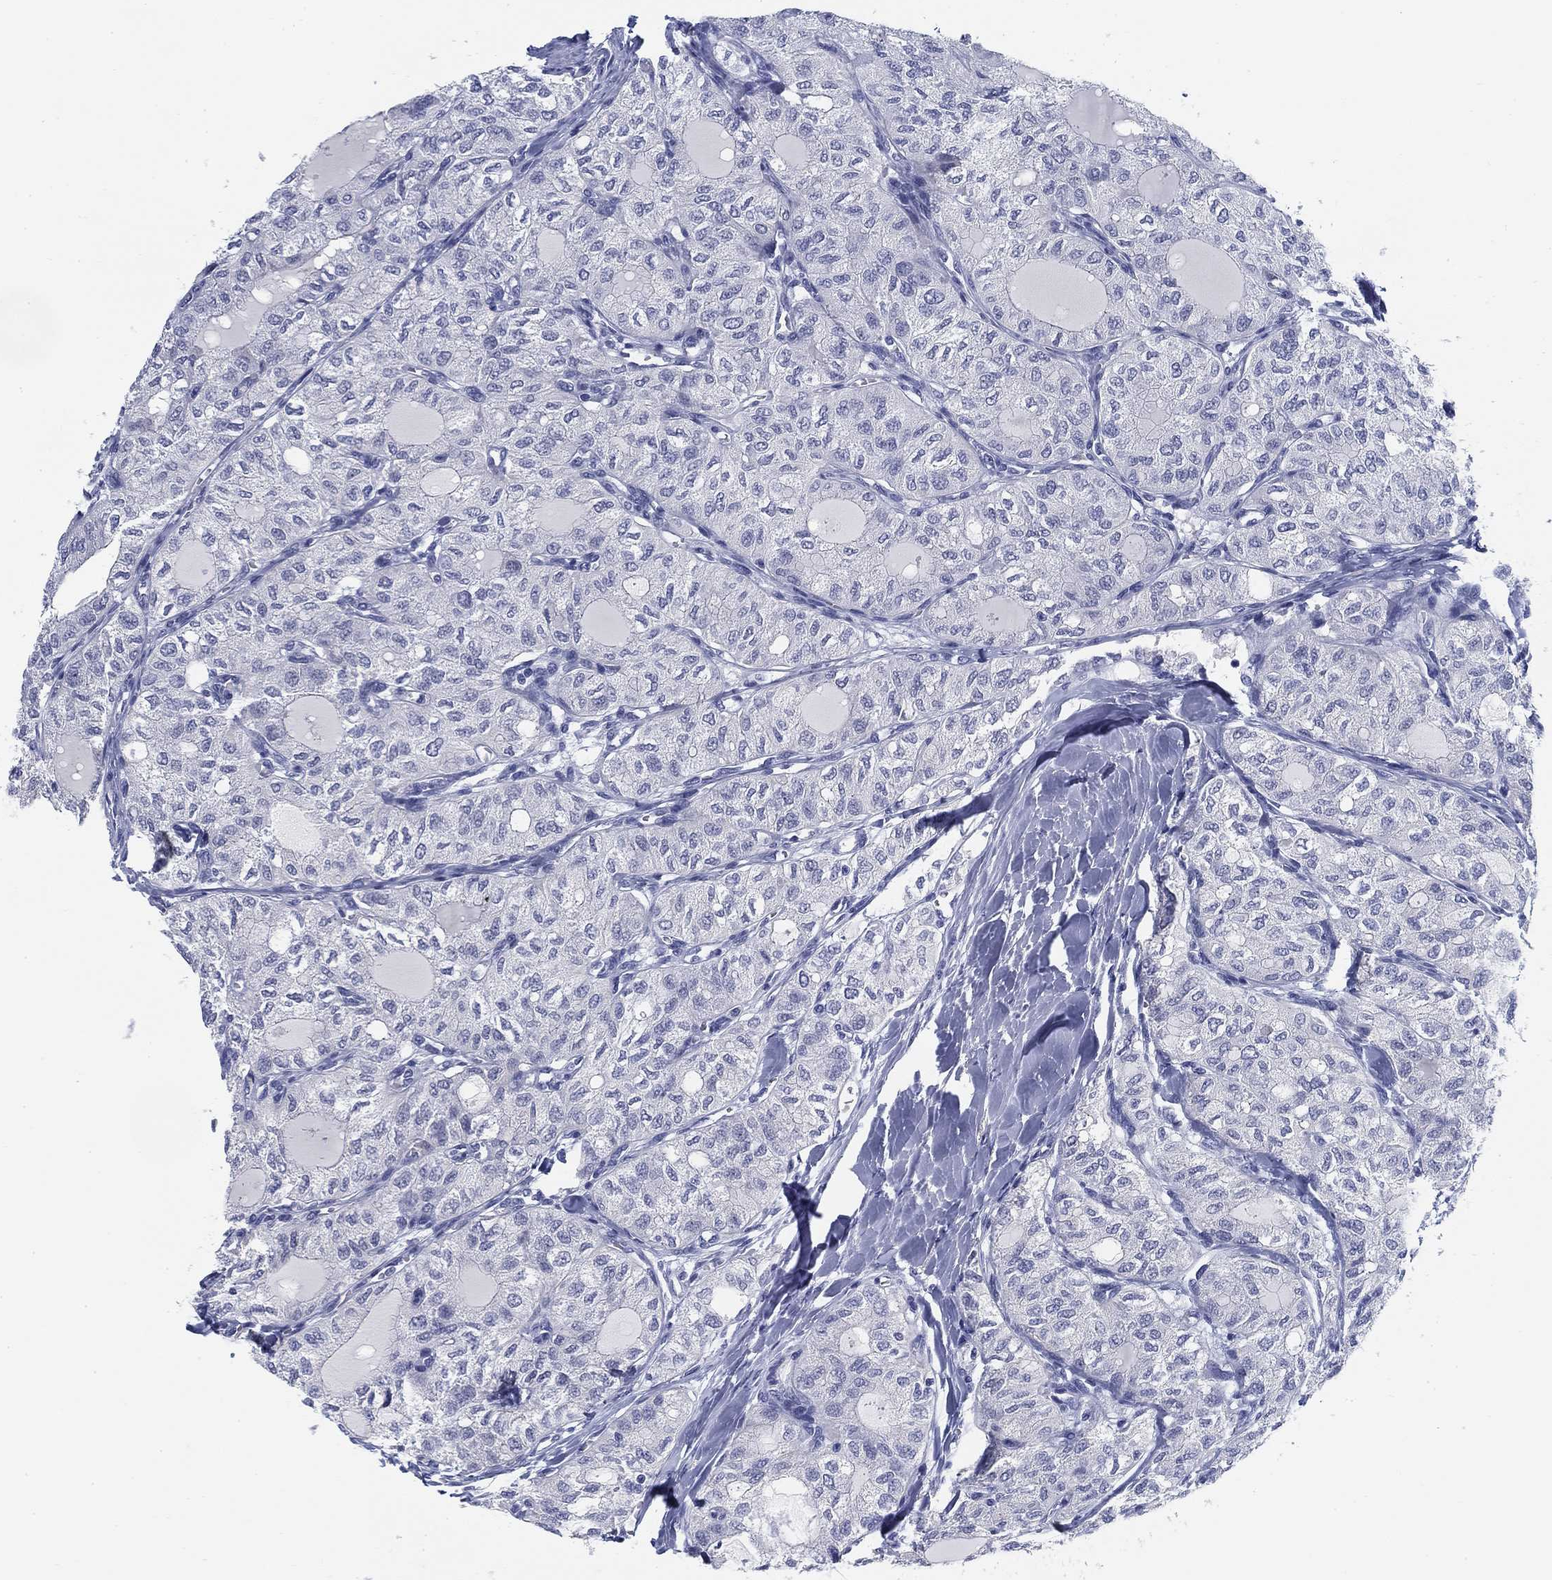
{"staining": {"intensity": "negative", "quantity": "none", "location": "none"}, "tissue": "thyroid cancer", "cell_type": "Tumor cells", "image_type": "cancer", "snomed": [{"axis": "morphology", "description": "Follicular adenoma carcinoma, NOS"}, {"axis": "topography", "description": "Thyroid gland"}], "caption": "Thyroid cancer (follicular adenoma carcinoma) stained for a protein using IHC reveals no positivity tumor cells.", "gene": "SLC2A5", "patient": {"sex": "male", "age": 75}}